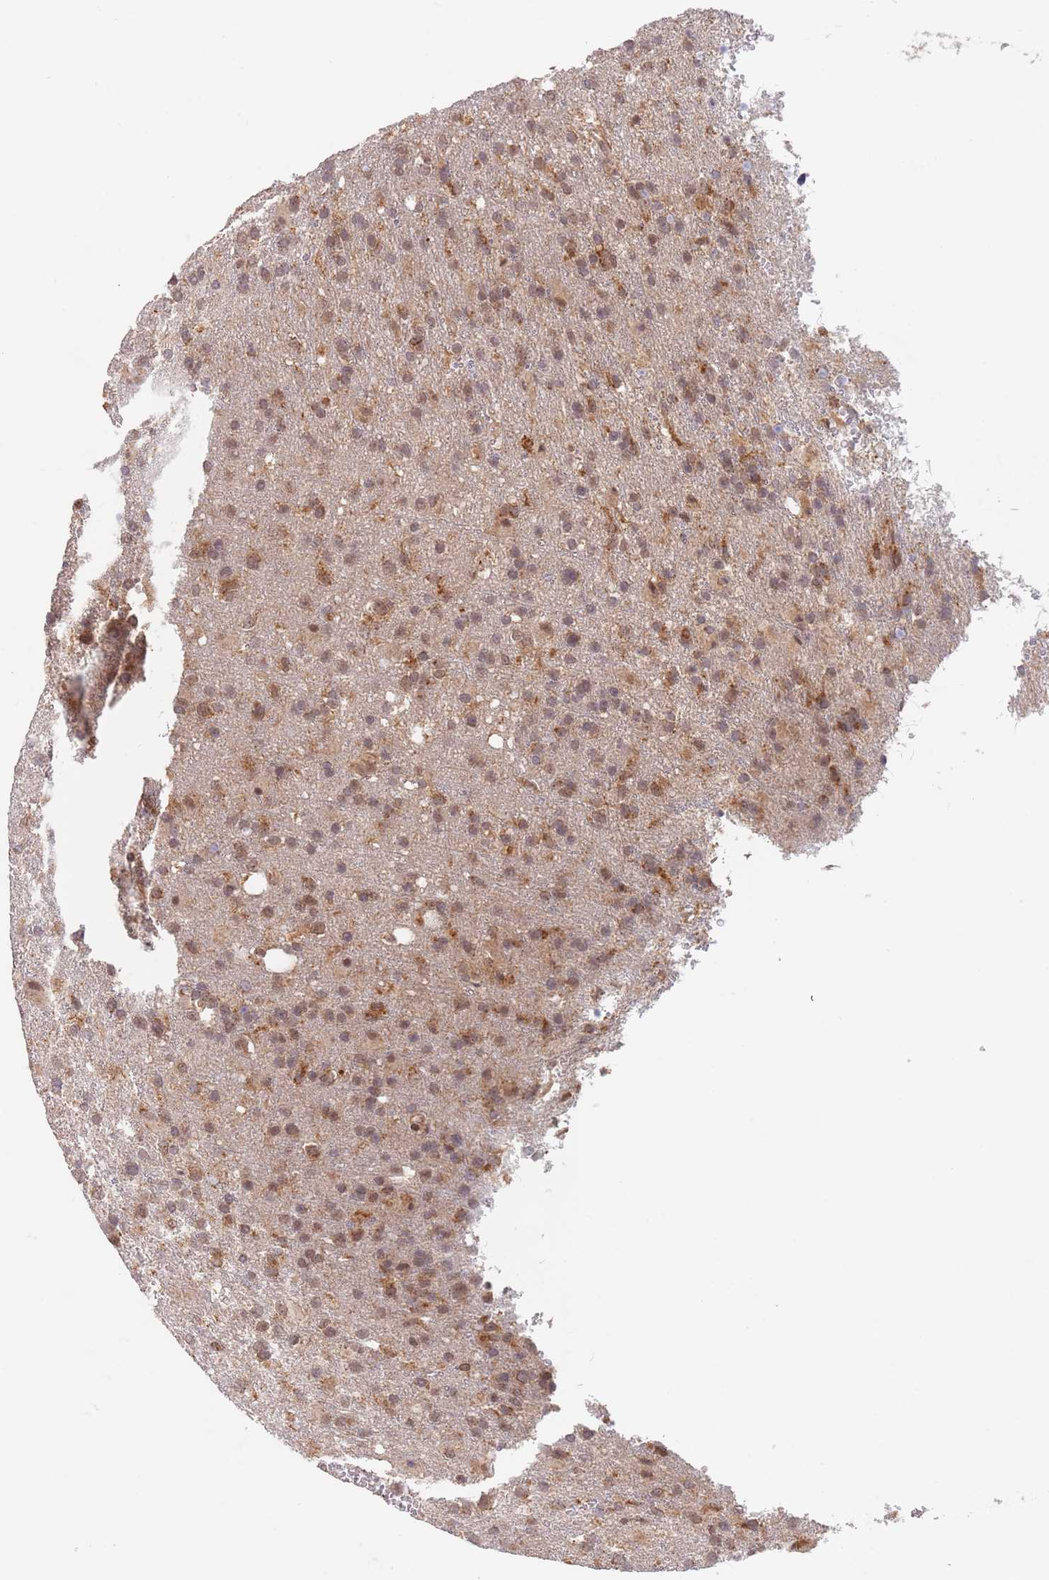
{"staining": {"intensity": "moderate", "quantity": ">75%", "location": "cytoplasmic/membranous,nuclear"}, "tissue": "glioma", "cell_type": "Tumor cells", "image_type": "cancer", "snomed": [{"axis": "morphology", "description": "Glioma, malignant, High grade"}, {"axis": "topography", "description": "Brain"}], "caption": "Immunohistochemistry of glioma demonstrates medium levels of moderate cytoplasmic/membranous and nuclear positivity in about >75% of tumor cells.", "gene": "UQCC3", "patient": {"sex": "female", "age": 74}}